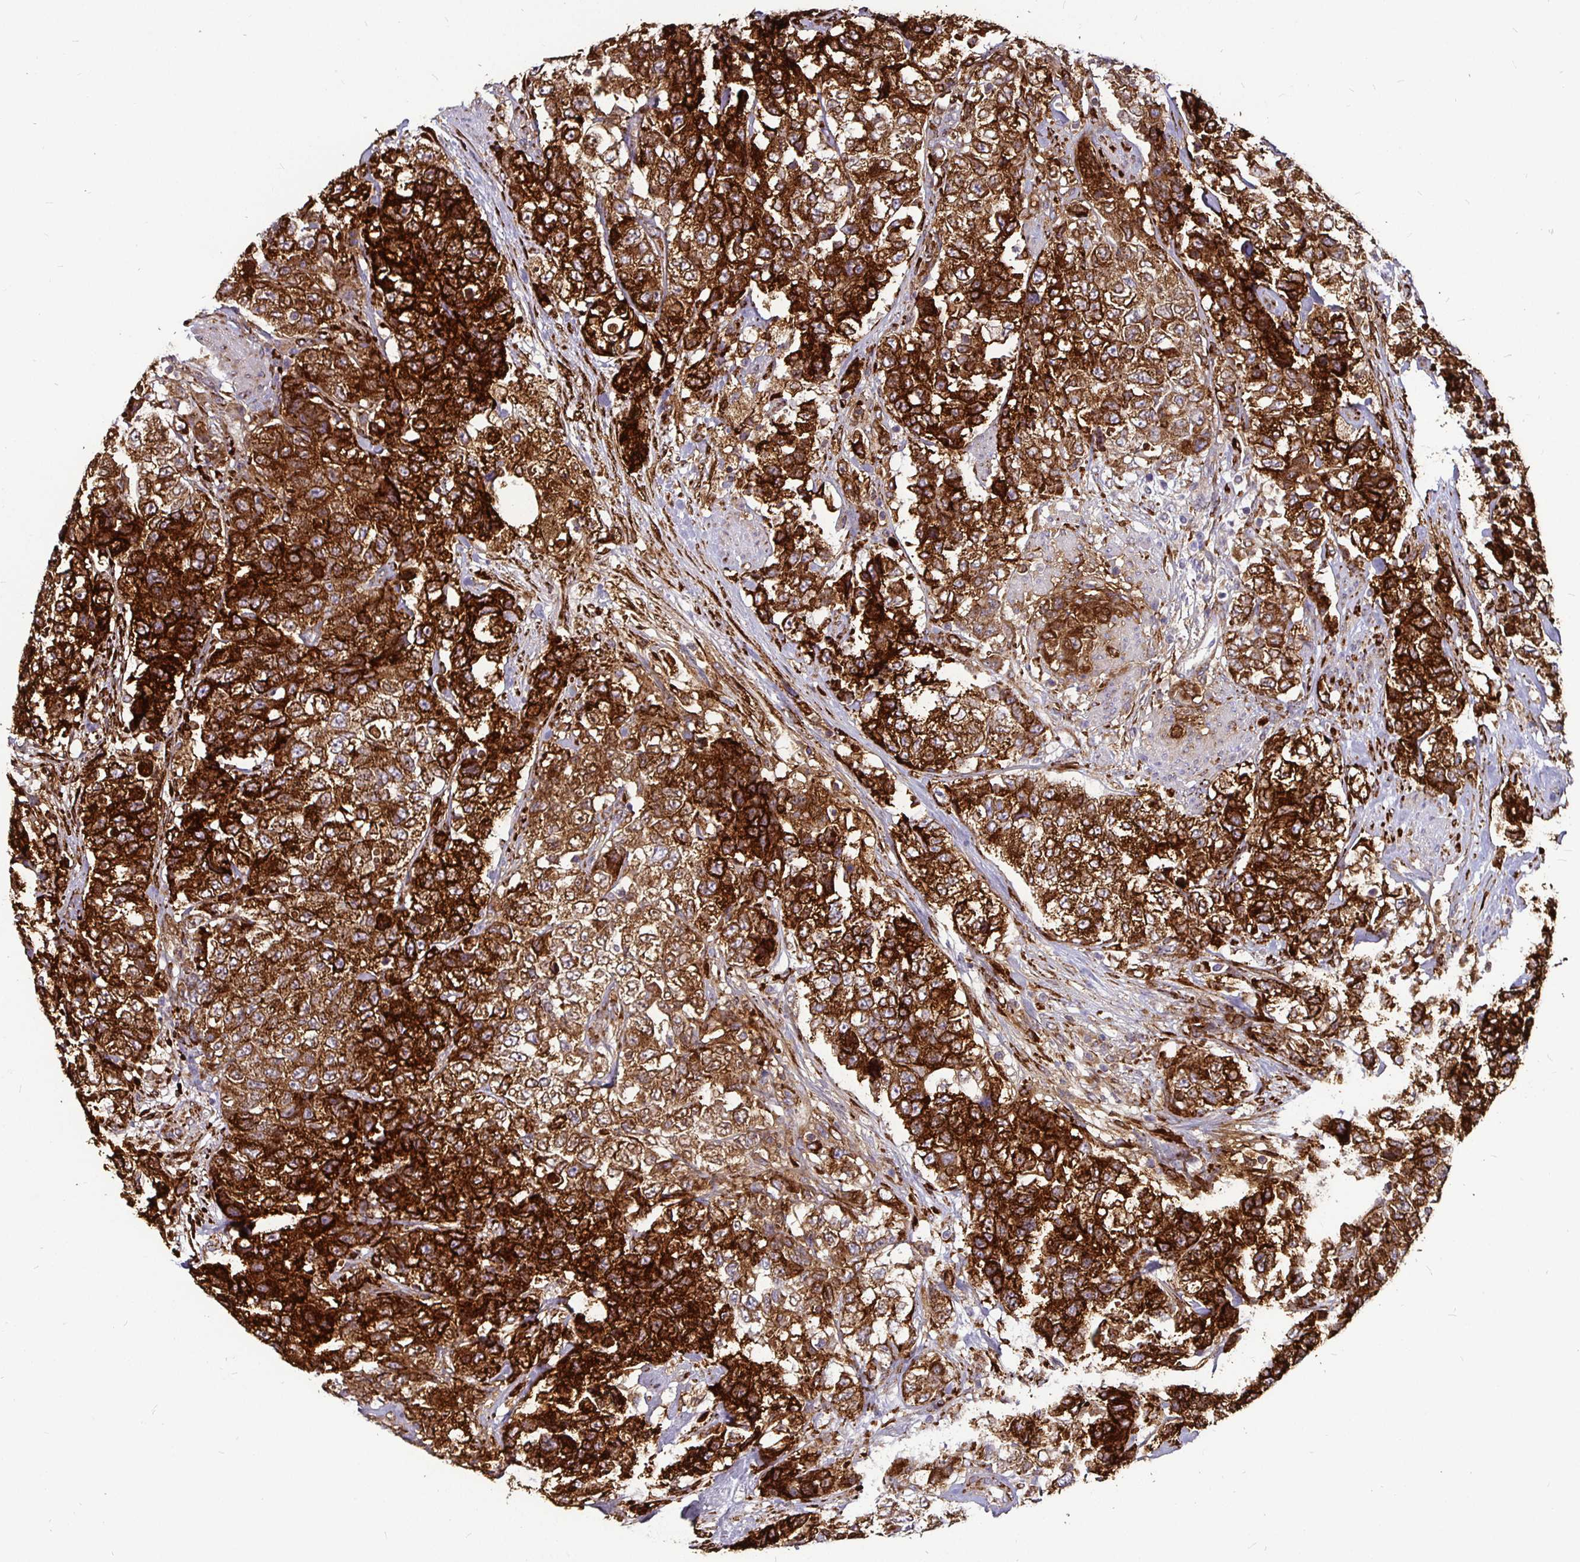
{"staining": {"intensity": "strong", "quantity": ">75%", "location": "cytoplasmic/membranous"}, "tissue": "urothelial cancer", "cell_type": "Tumor cells", "image_type": "cancer", "snomed": [{"axis": "morphology", "description": "Urothelial carcinoma, High grade"}, {"axis": "topography", "description": "Urinary bladder"}], "caption": "Immunohistochemical staining of urothelial carcinoma (high-grade) displays high levels of strong cytoplasmic/membranous expression in approximately >75% of tumor cells.", "gene": "P4HA2", "patient": {"sex": "female", "age": 78}}